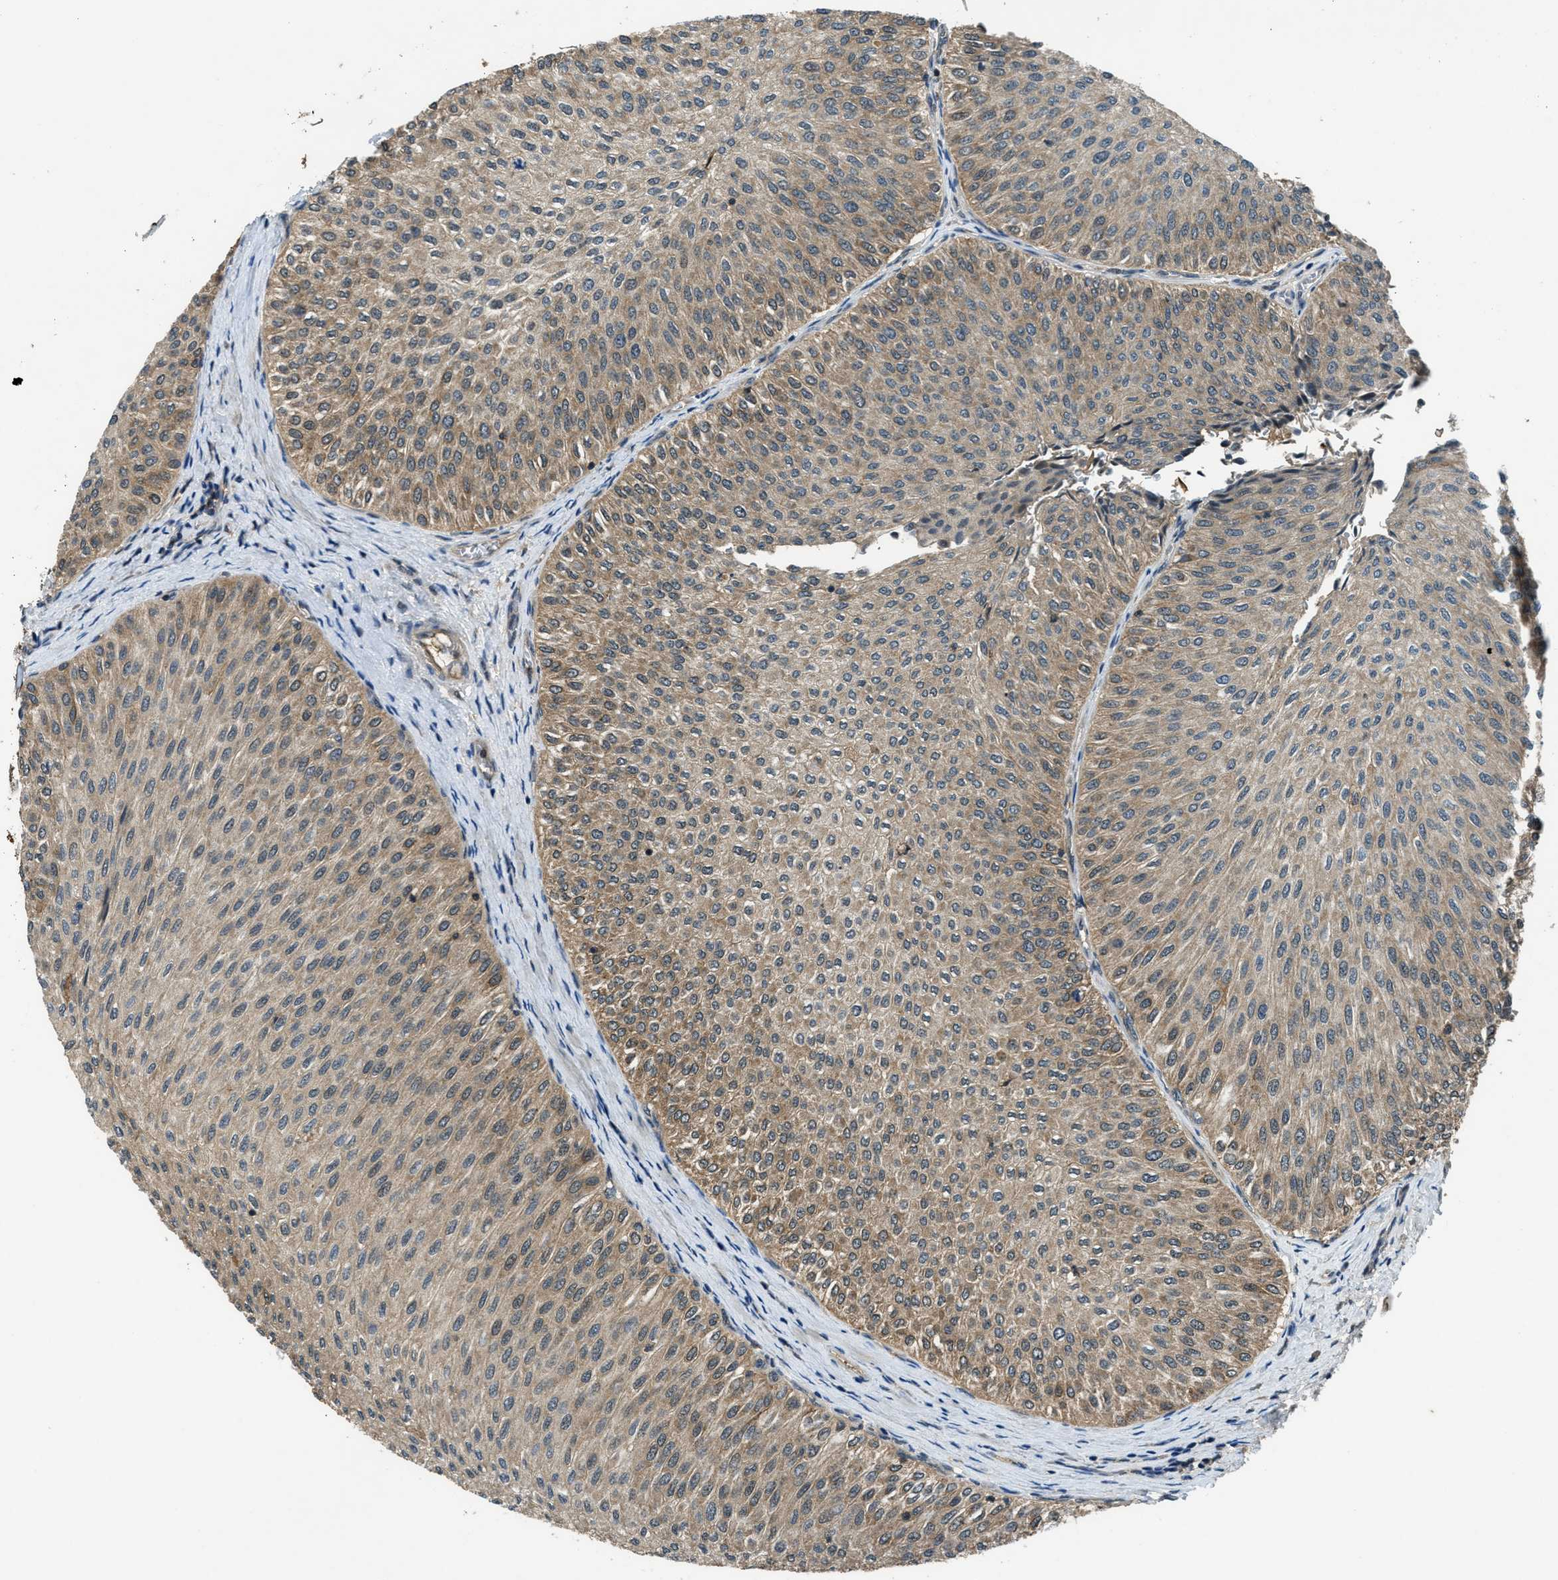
{"staining": {"intensity": "moderate", "quantity": ">75%", "location": "cytoplasmic/membranous"}, "tissue": "urothelial cancer", "cell_type": "Tumor cells", "image_type": "cancer", "snomed": [{"axis": "morphology", "description": "Urothelial carcinoma, Low grade"}, {"axis": "topography", "description": "Urinary bladder"}], "caption": "Immunohistochemistry staining of urothelial carcinoma (low-grade), which displays medium levels of moderate cytoplasmic/membranous expression in approximately >75% of tumor cells indicating moderate cytoplasmic/membranous protein expression. The staining was performed using DAB (brown) for protein detection and nuclei were counterstained in hematoxylin (blue).", "gene": "DUSP6", "patient": {"sex": "male", "age": 78}}